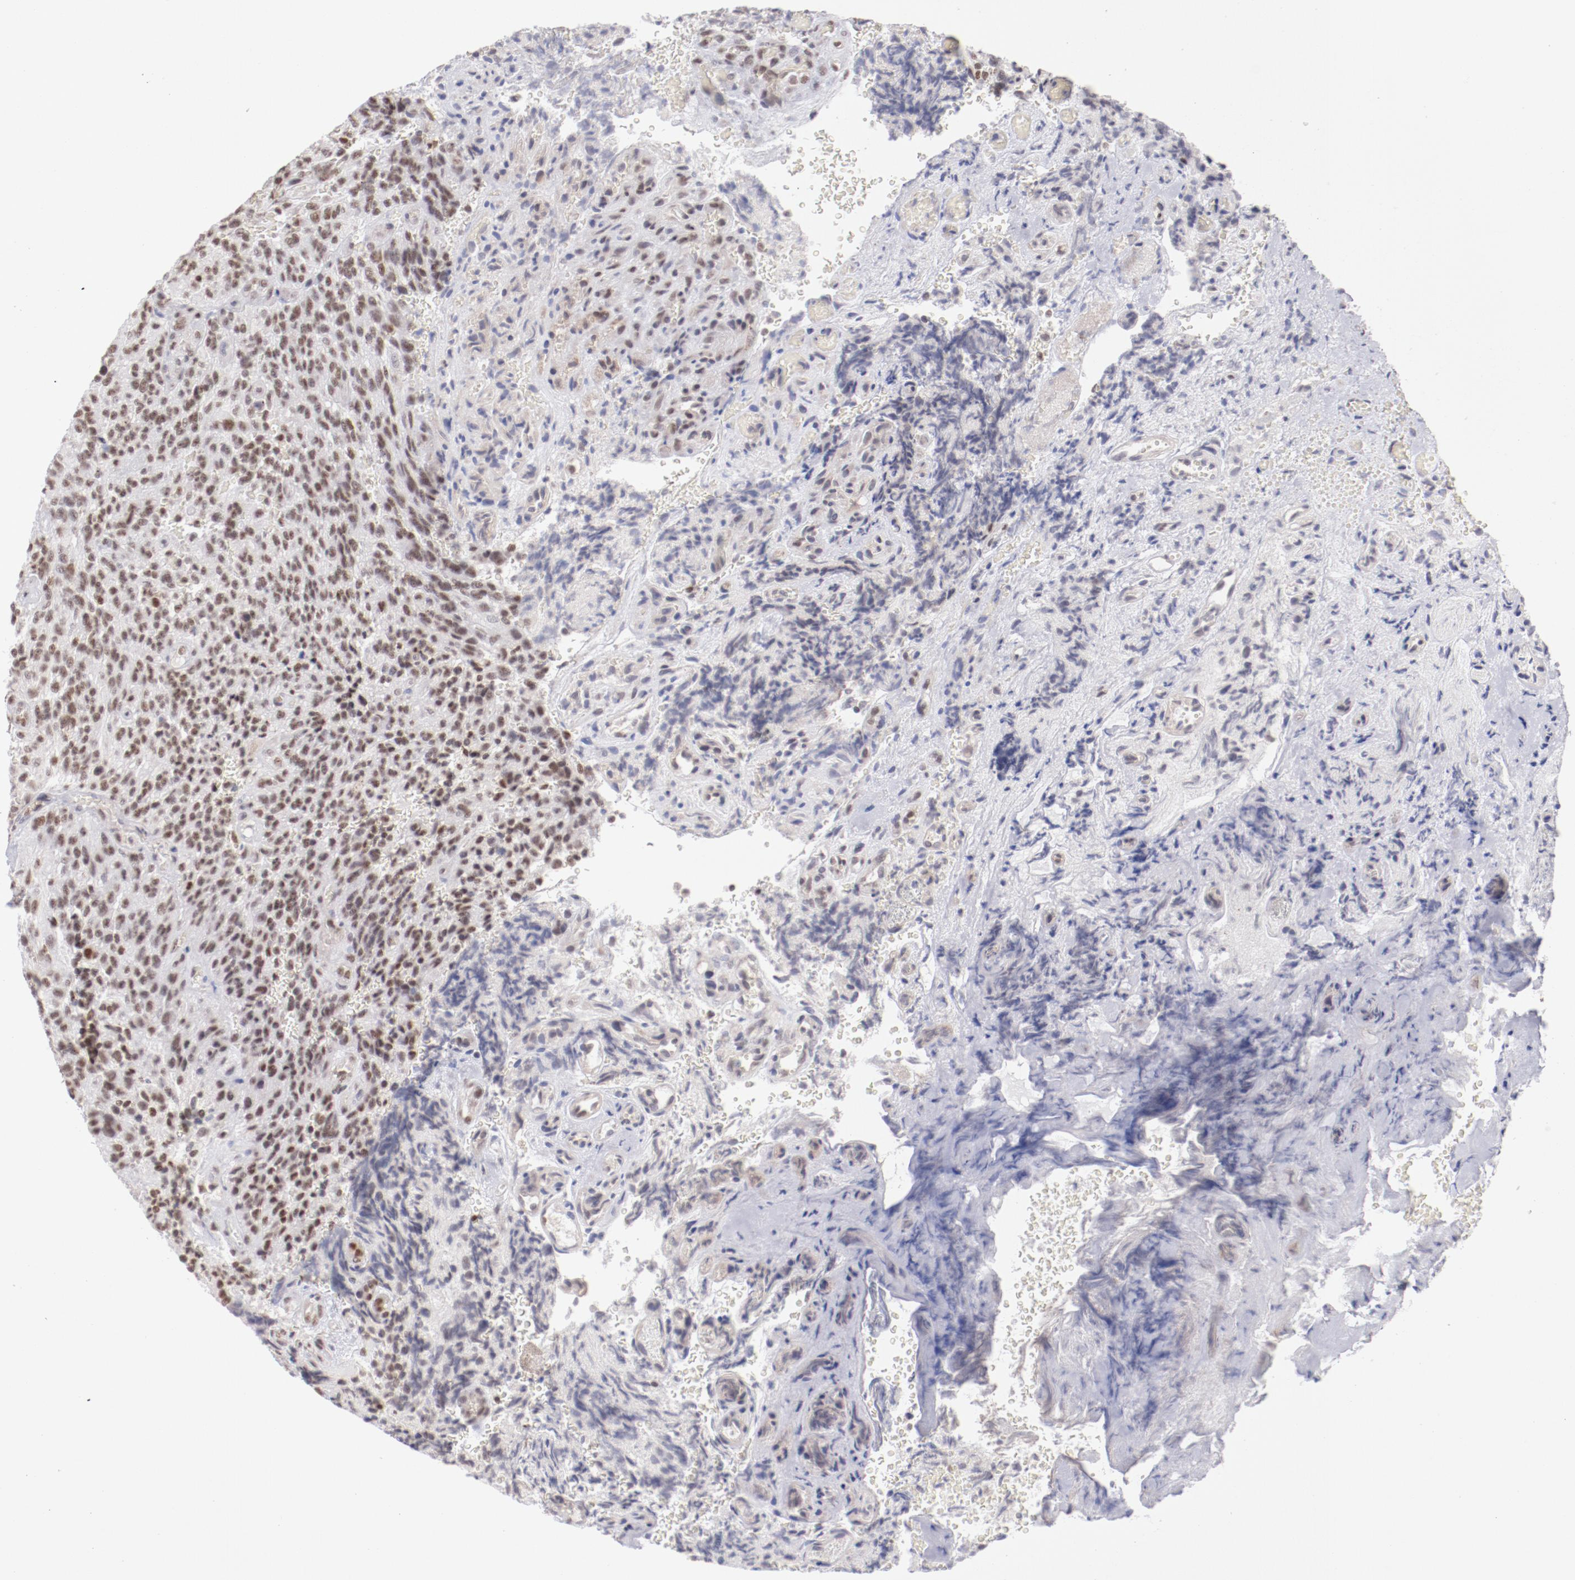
{"staining": {"intensity": "weak", "quantity": ">75%", "location": "nuclear"}, "tissue": "glioma", "cell_type": "Tumor cells", "image_type": "cancer", "snomed": [{"axis": "morphology", "description": "Normal tissue, NOS"}, {"axis": "morphology", "description": "Glioma, malignant, High grade"}, {"axis": "topography", "description": "Cerebral cortex"}], "caption": "Protein staining of malignant glioma (high-grade) tissue exhibits weak nuclear staining in about >75% of tumor cells.", "gene": "TFAP4", "patient": {"sex": "male", "age": 56}}